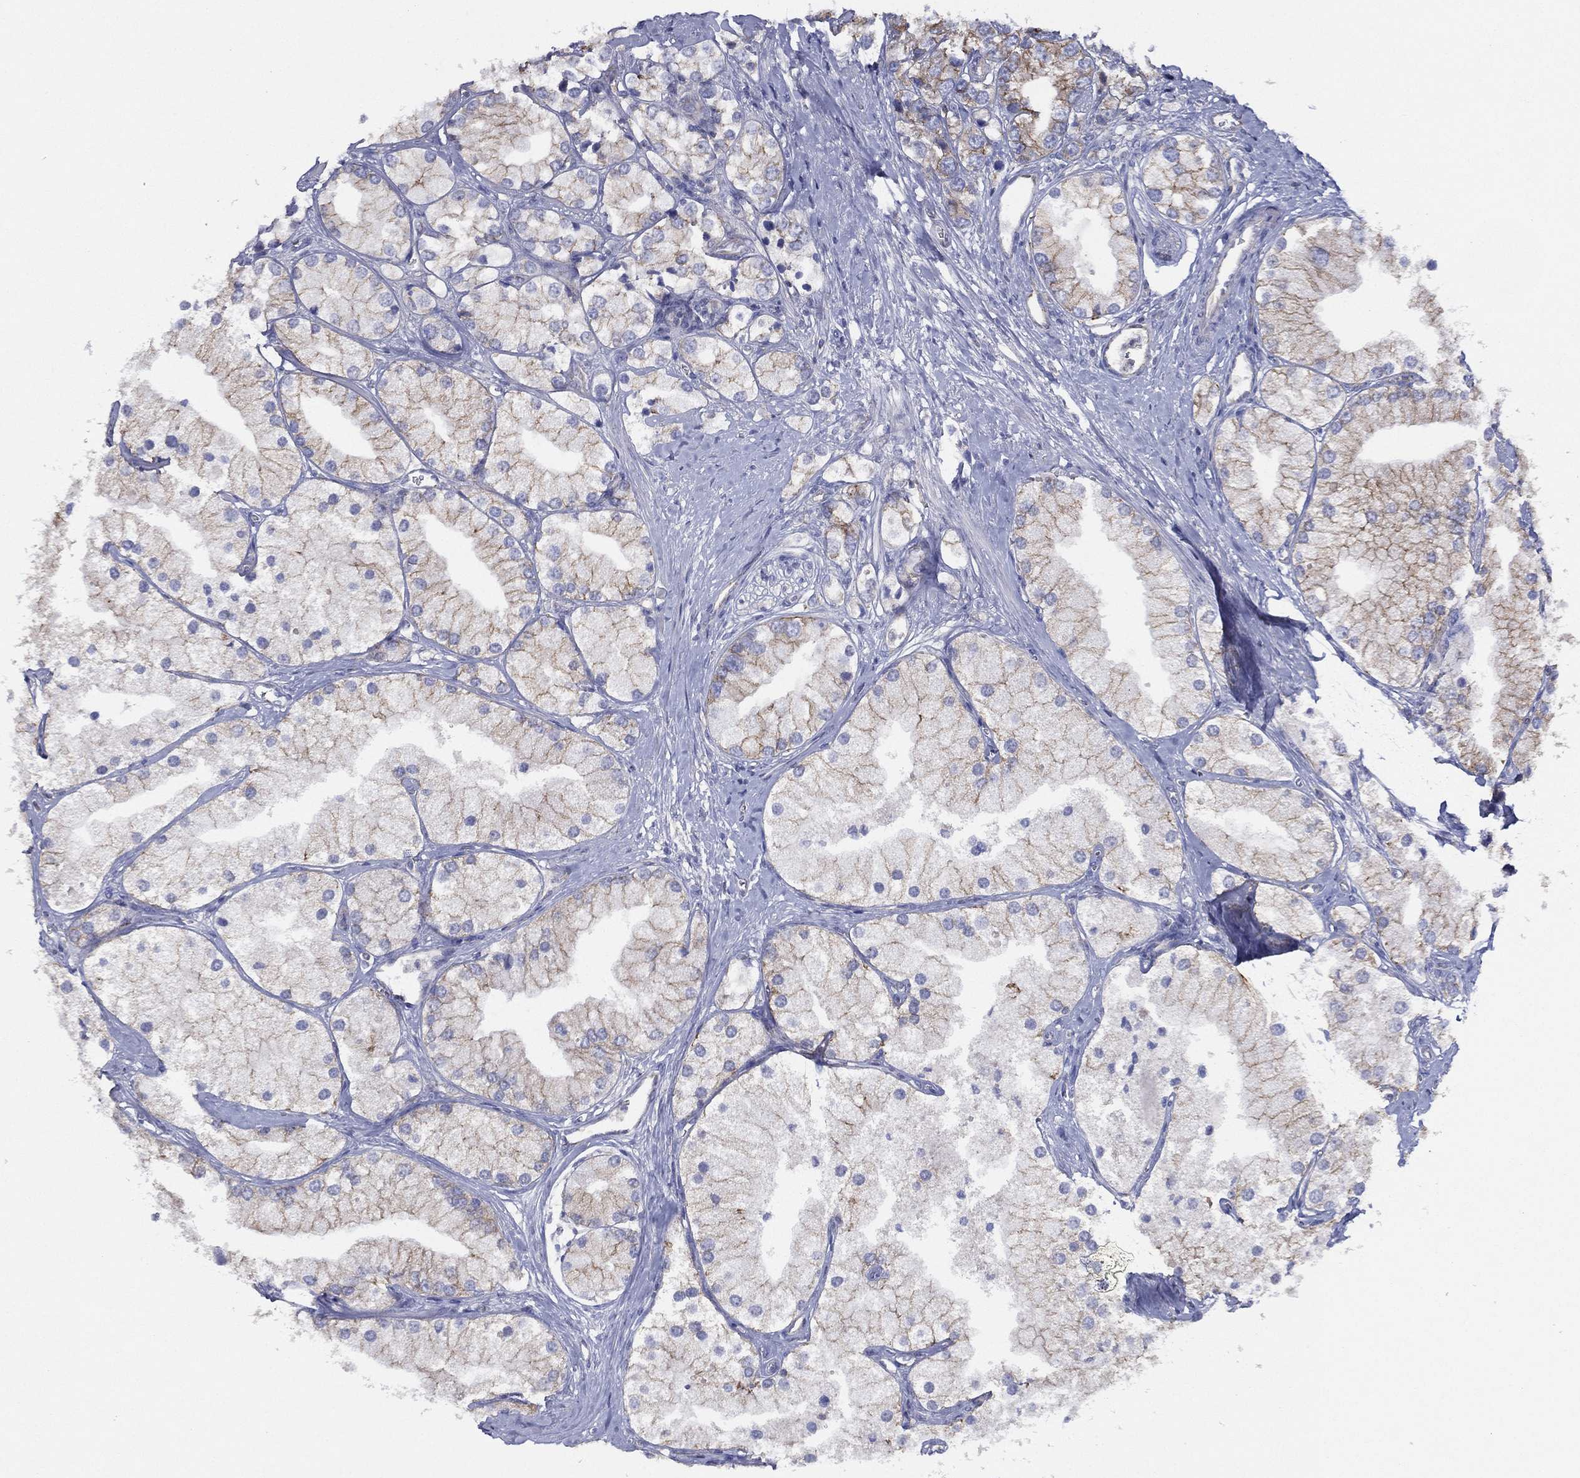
{"staining": {"intensity": "moderate", "quantity": "<25%", "location": "cytoplasmic/membranous"}, "tissue": "prostate cancer", "cell_type": "Tumor cells", "image_type": "cancer", "snomed": [{"axis": "morphology", "description": "Adenocarcinoma, NOS"}, {"axis": "topography", "description": "Prostate and seminal vesicle, NOS"}, {"axis": "topography", "description": "Prostate"}], "caption": "This is a micrograph of IHC staining of prostate adenocarcinoma, which shows moderate expression in the cytoplasmic/membranous of tumor cells.", "gene": "ZNF223", "patient": {"sex": "male", "age": 79}}